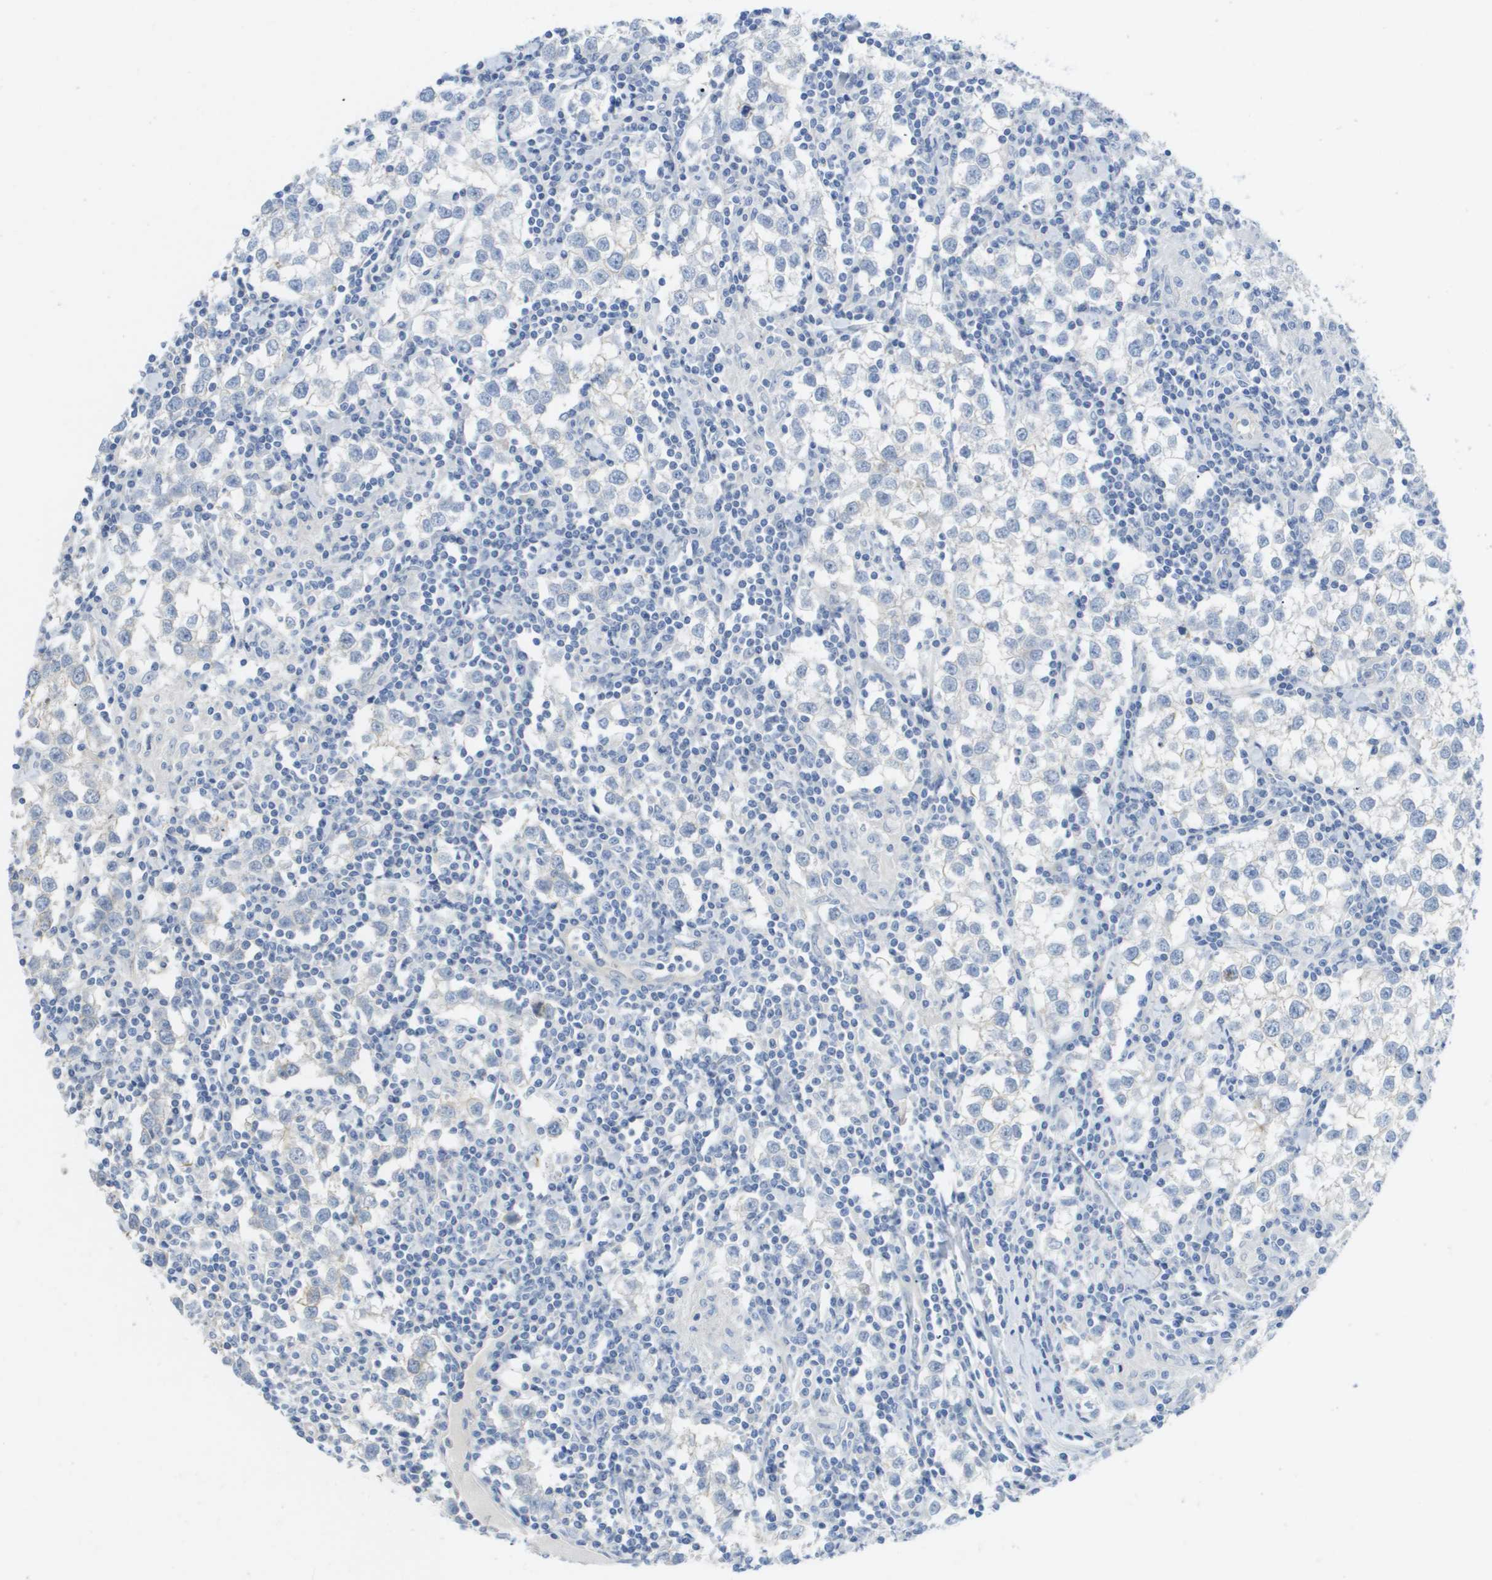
{"staining": {"intensity": "negative", "quantity": "none", "location": "none"}, "tissue": "testis cancer", "cell_type": "Tumor cells", "image_type": "cancer", "snomed": [{"axis": "morphology", "description": "Seminoma, NOS"}, {"axis": "morphology", "description": "Carcinoma, Embryonal, NOS"}, {"axis": "topography", "description": "Testis"}], "caption": "An IHC histopathology image of embryonal carcinoma (testis) is shown. There is no staining in tumor cells of embryonal carcinoma (testis). The staining is performed using DAB (3,3'-diaminobenzidine) brown chromogen with nuclei counter-stained in using hematoxylin.", "gene": "MYL3", "patient": {"sex": "male", "age": 36}}